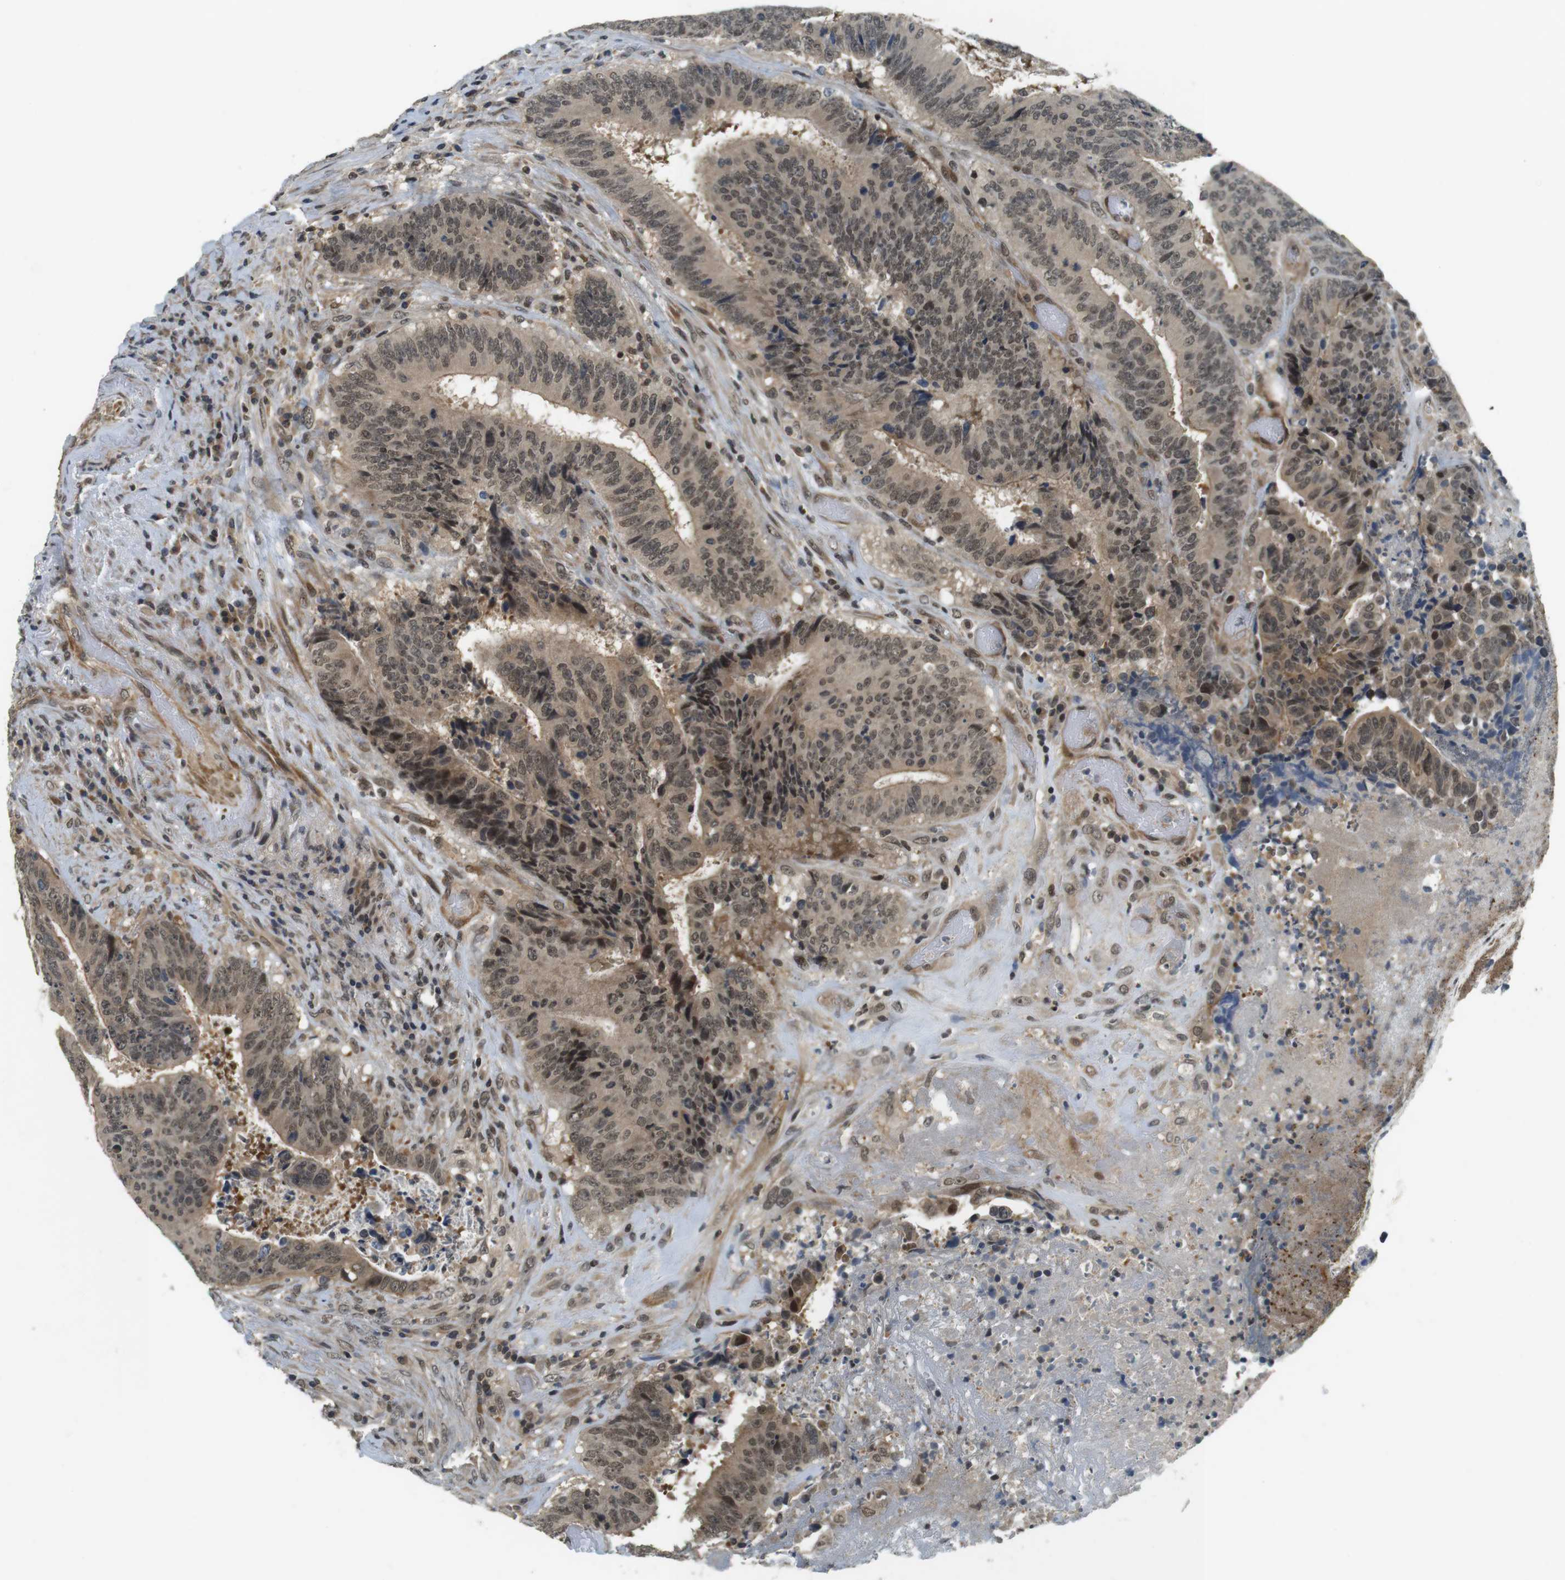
{"staining": {"intensity": "moderate", "quantity": ">75%", "location": "cytoplasmic/membranous,nuclear"}, "tissue": "colorectal cancer", "cell_type": "Tumor cells", "image_type": "cancer", "snomed": [{"axis": "morphology", "description": "Adenocarcinoma, NOS"}, {"axis": "topography", "description": "Rectum"}], "caption": "IHC image of human colorectal adenocarcinoma stained for a protein (brown), which shows medium levels of moderate cytoplasmic/membranous and nuclear staining in about >75% of tumor cells.", "gene": "BRD4", "patient": {"sex": "male", "age": 72}}